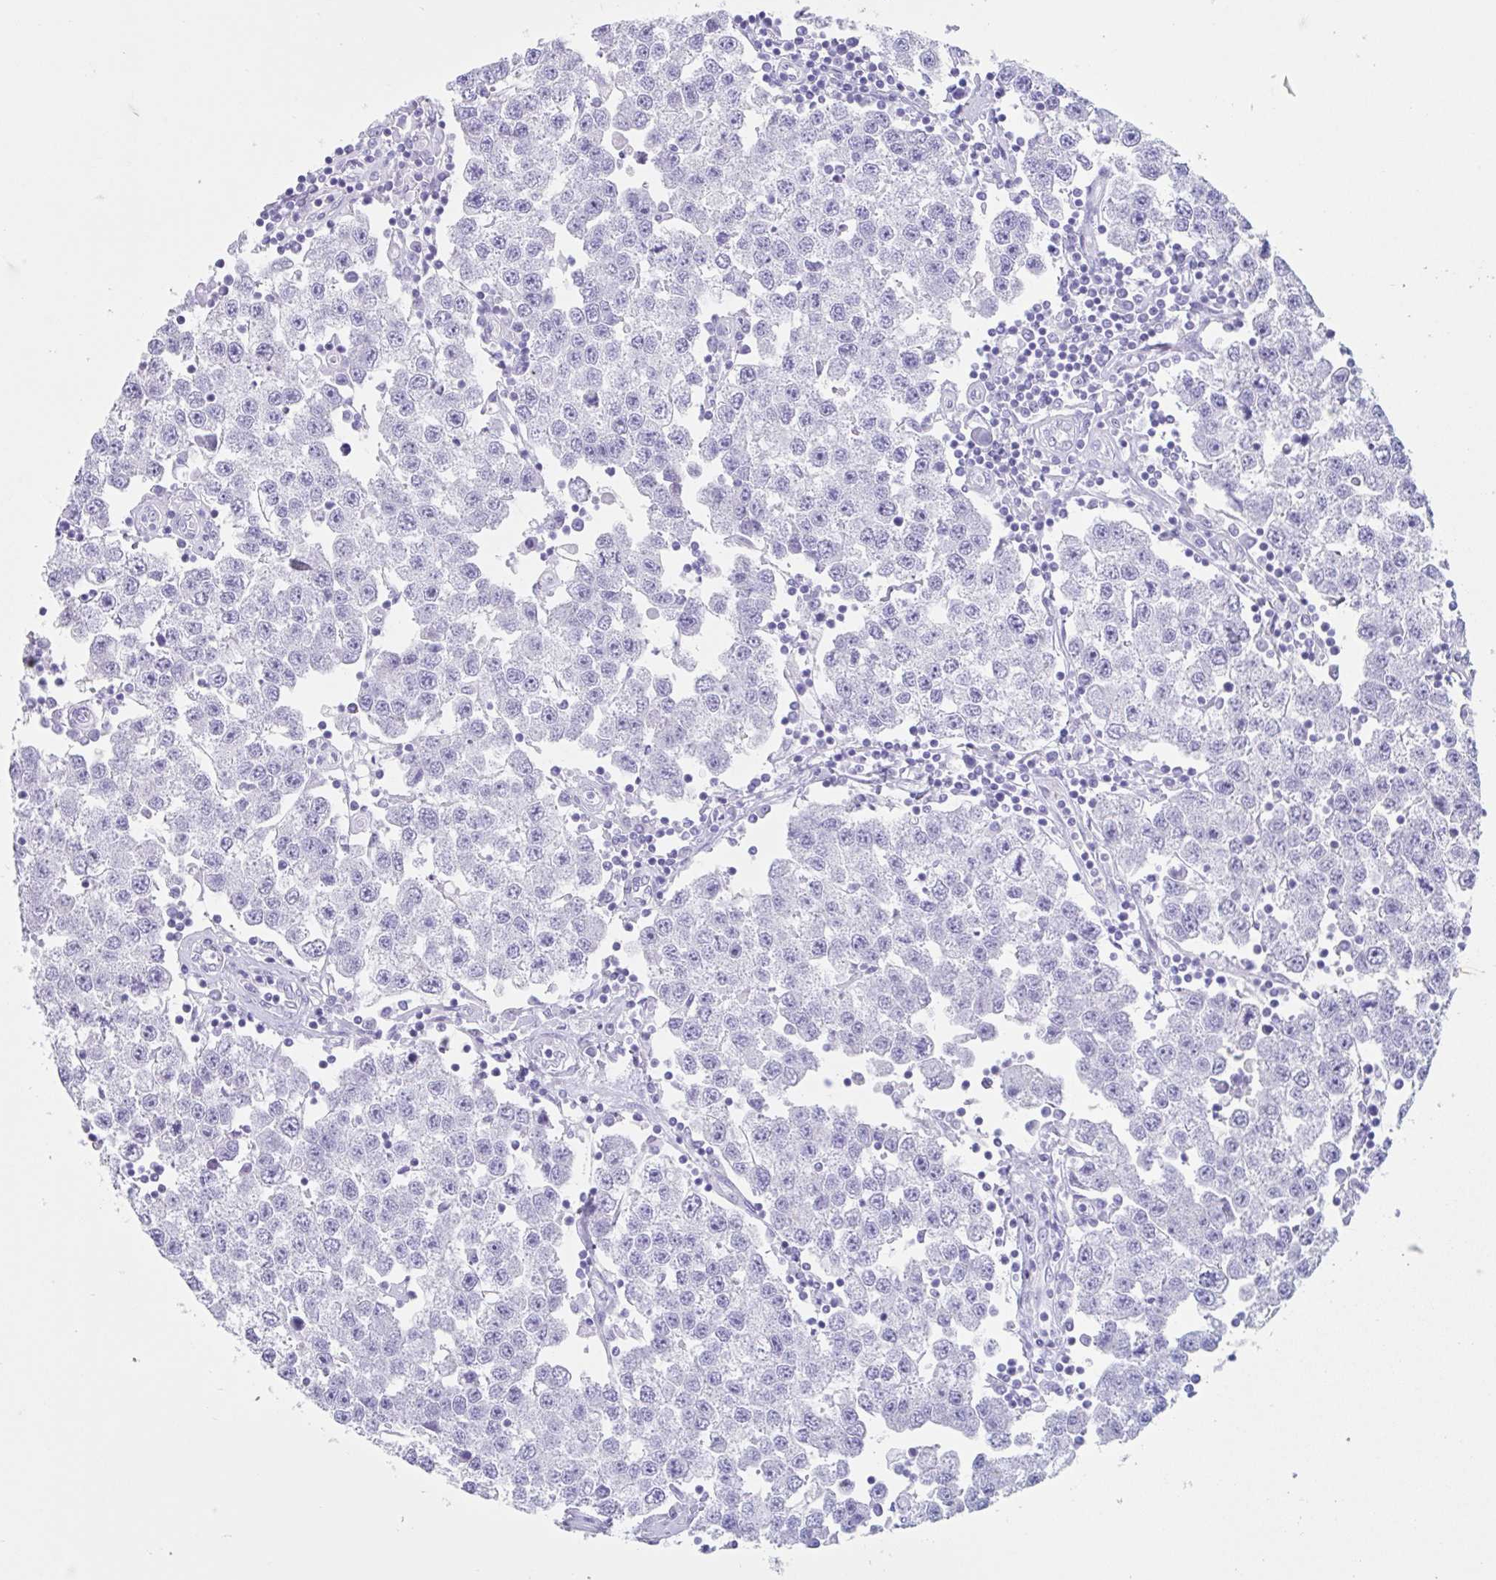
{"staining": {"intensity": "negative", "quantity": "none", "location": "none"}, "tissue": "testis cancer", "cell_type": "Tumor cells", "image_type": "cancer", "snomed": [{"axis": "morphology", "description": "Seminoma, NOS"}, {"axis": "topography", "description": "Testis"}], "caption": "Image shows no protein positivity in tumor cells of testis seminoma tissue. (DAB (3,3'-diaminobenzidine) immunohistochemistry visualized using brightfield microscopy, high magnification).", "gene": "CPTP", "patient": {"sex": "male", "age": 34}}